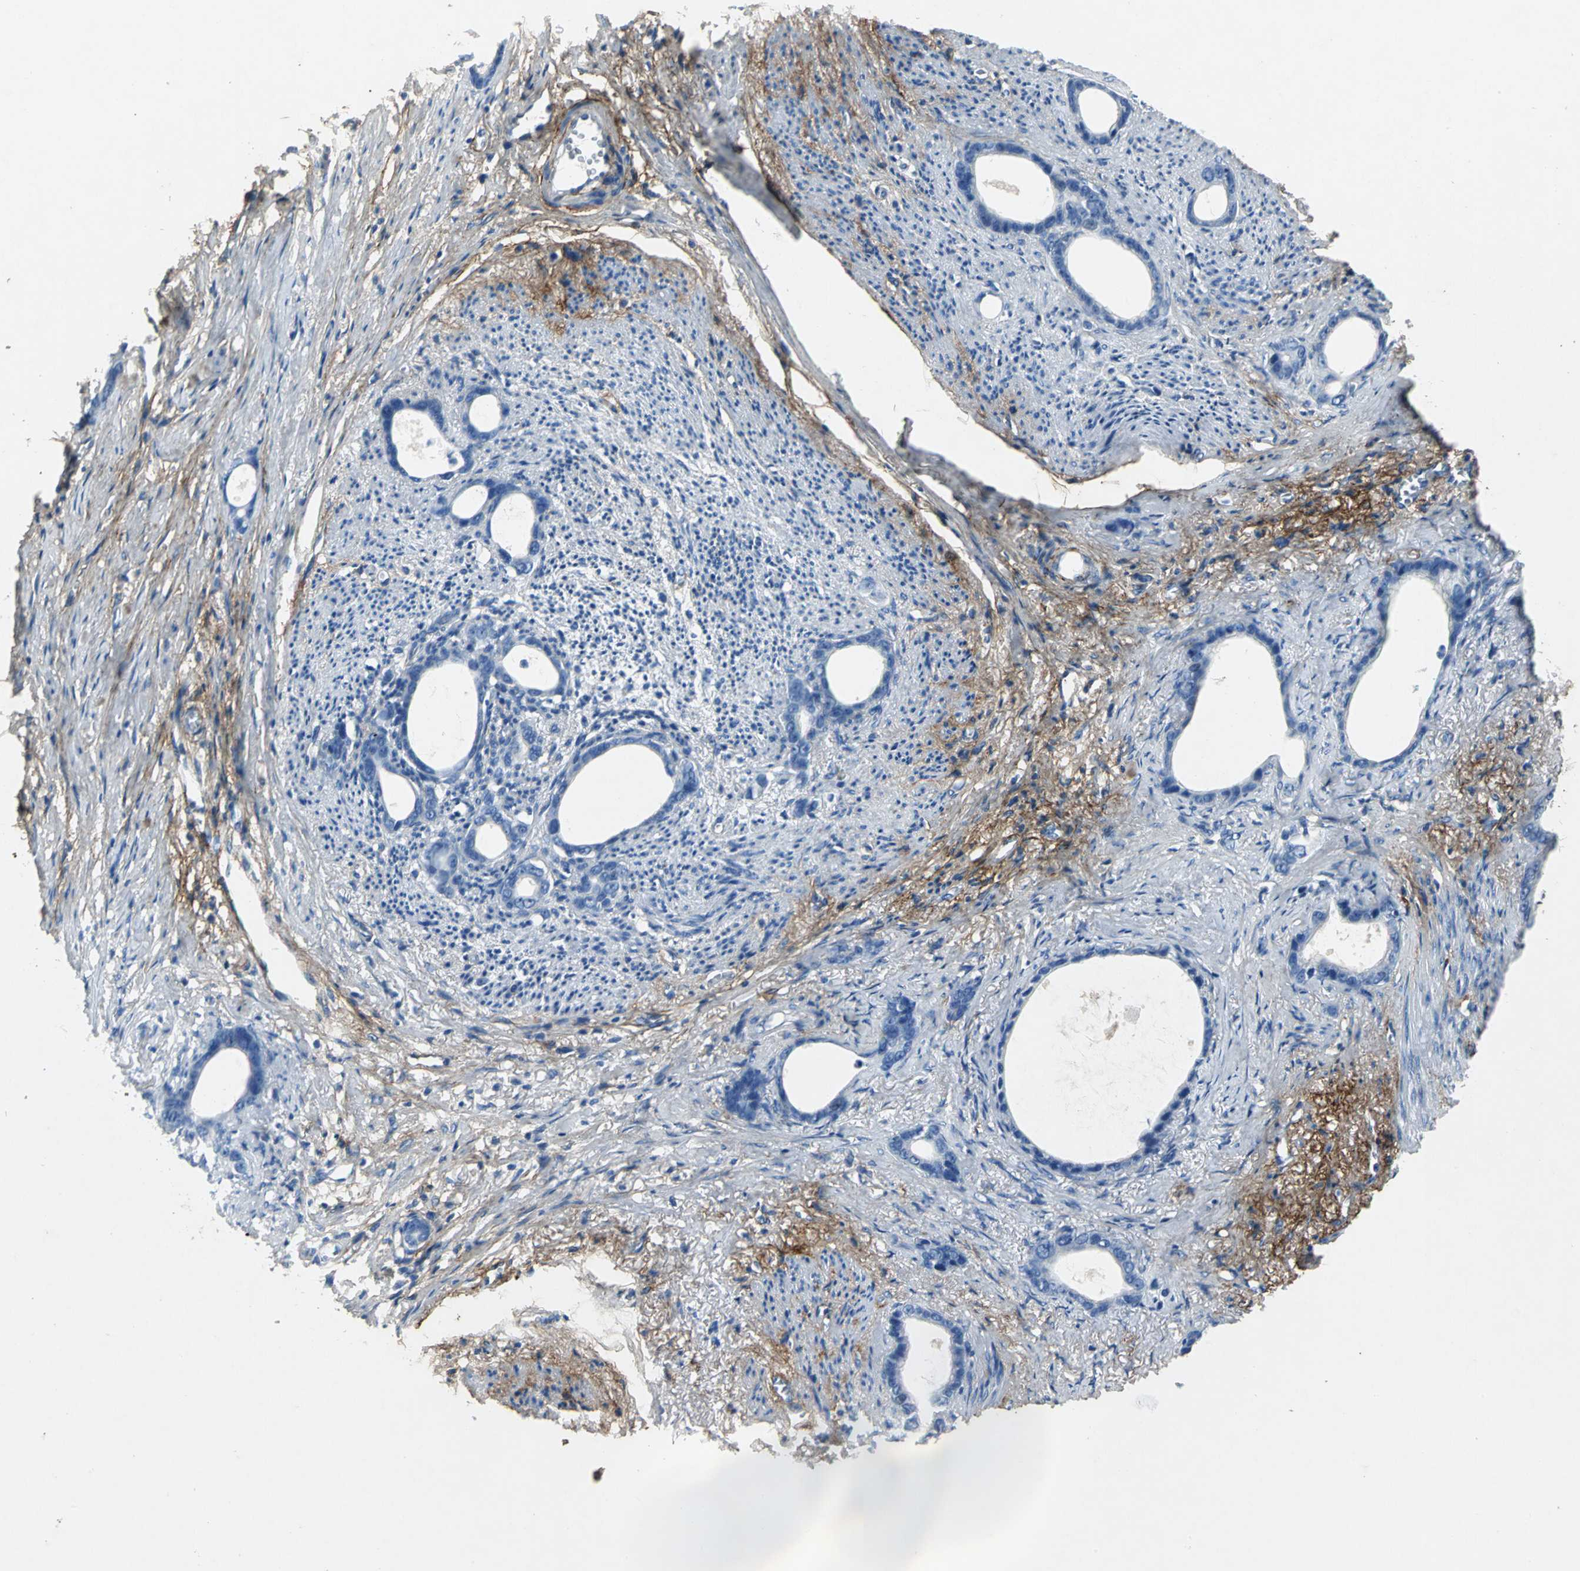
{"staining": {"intensity": "negative", "quantity": "none", "location": "none"}, "tissue": "stomach cancer", "cell_type": "Tumor cells", "image_type": "cancer", "snomed": [{"axis": "morphology", "description": "Adenocarcinoma, NOS"}, {"axis": "topography", "description": "Stomach"}], "caption": "A high-resolution photomicrograph shows IHC staining of adenocarcinoma (stomach), which shows no significant positivity in tumor cells.", "gene": "EFNB3", "patient": {"sex": "female", "age": 75}}